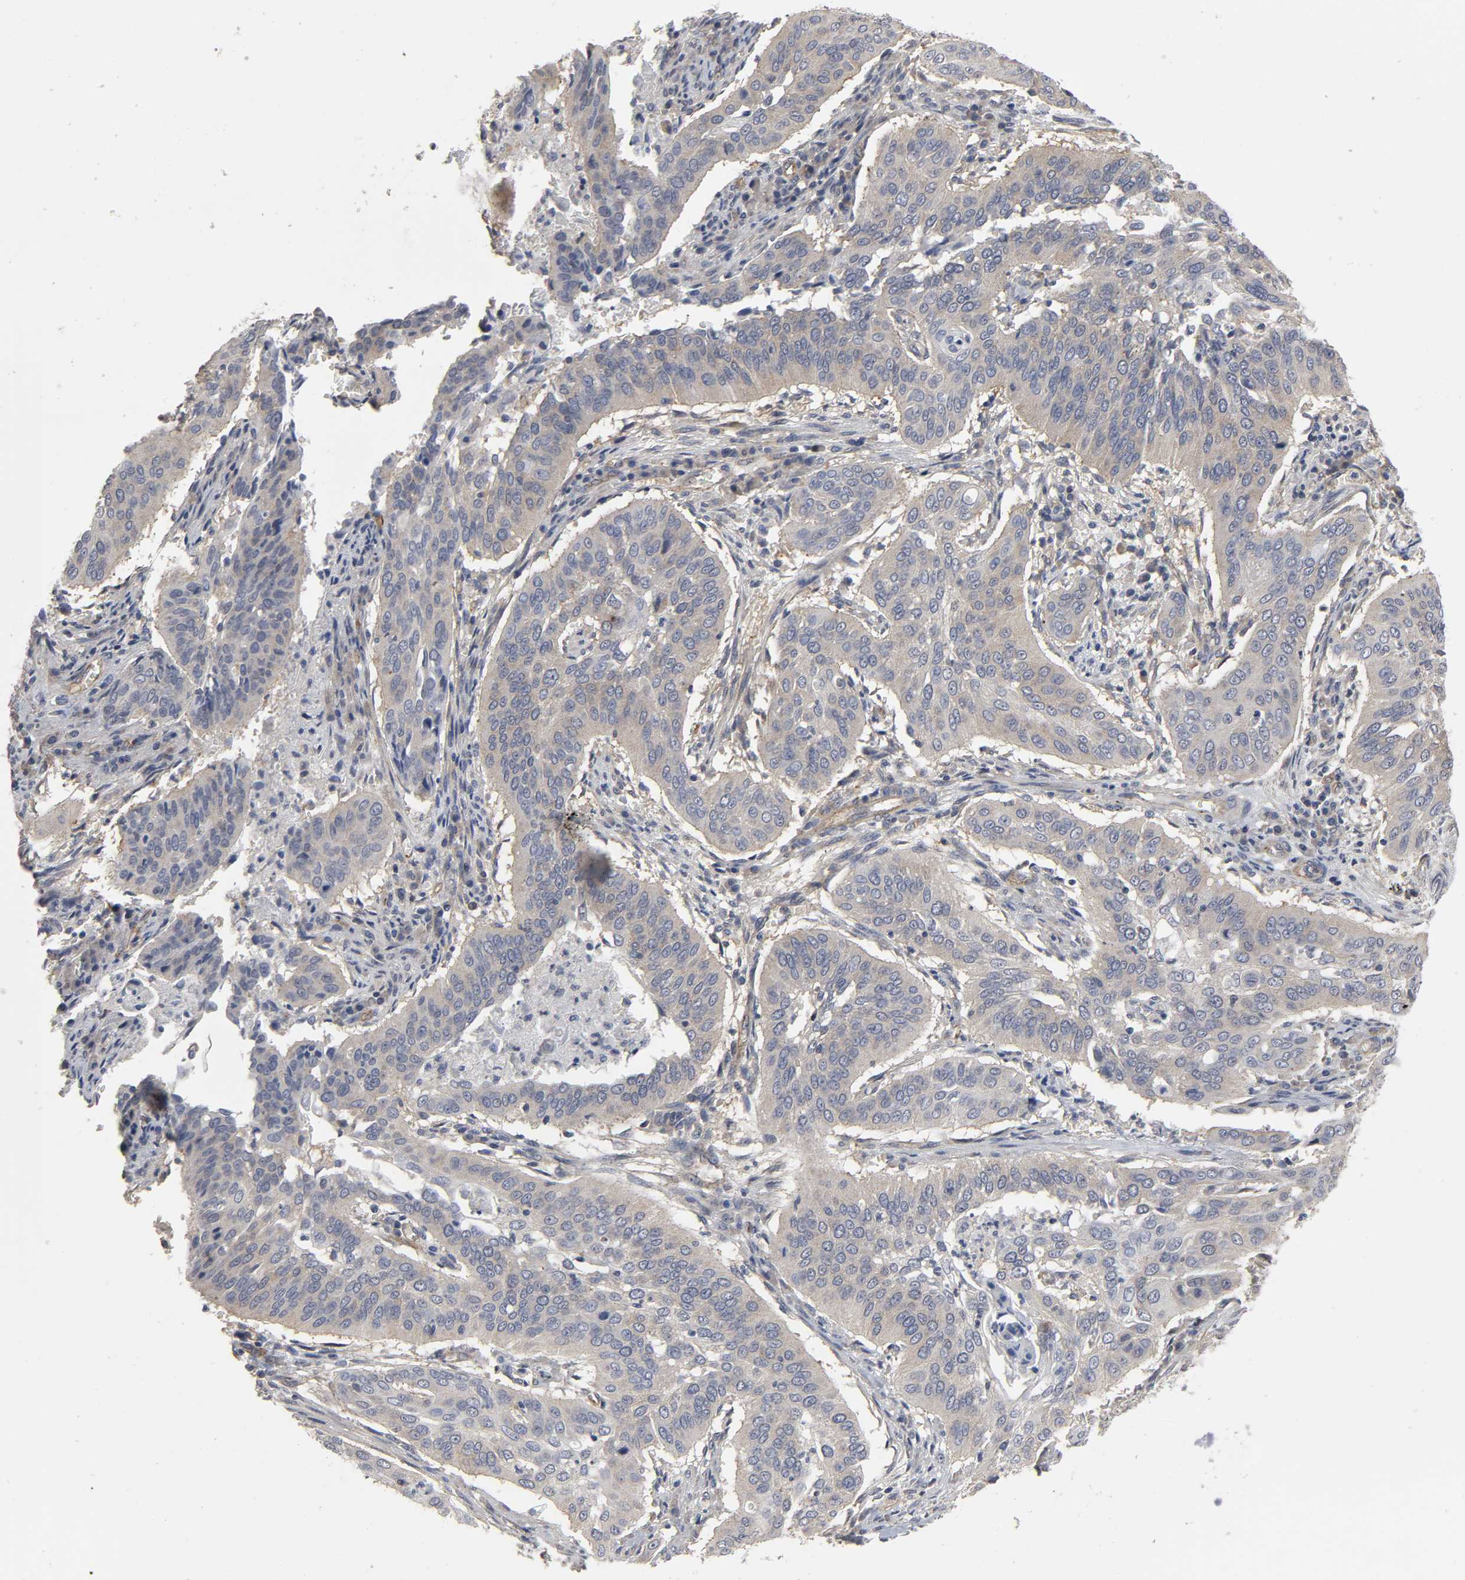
{"staining": {"intensity": "weak", "quantity": "25%-75%", "location": "cytoplasmic/membranous"}, "tissue": "cervical cancer", "cell_type": "Tumor cells", "image_type": "cancer", "snomed": [{"axis": "morphology", "description": "Squamous cell carcinoma, NOS"}, {"axis": "topography", "description": "Cervix"}], "caption": "An image of squamous cell carcinoma (cervical) stained for a protein exhibits weak cytoplasmic/membranous brown staining in tumor cells.", "gene": "SH3GLB1", "patient": {"sex": "female", "age": 39}}